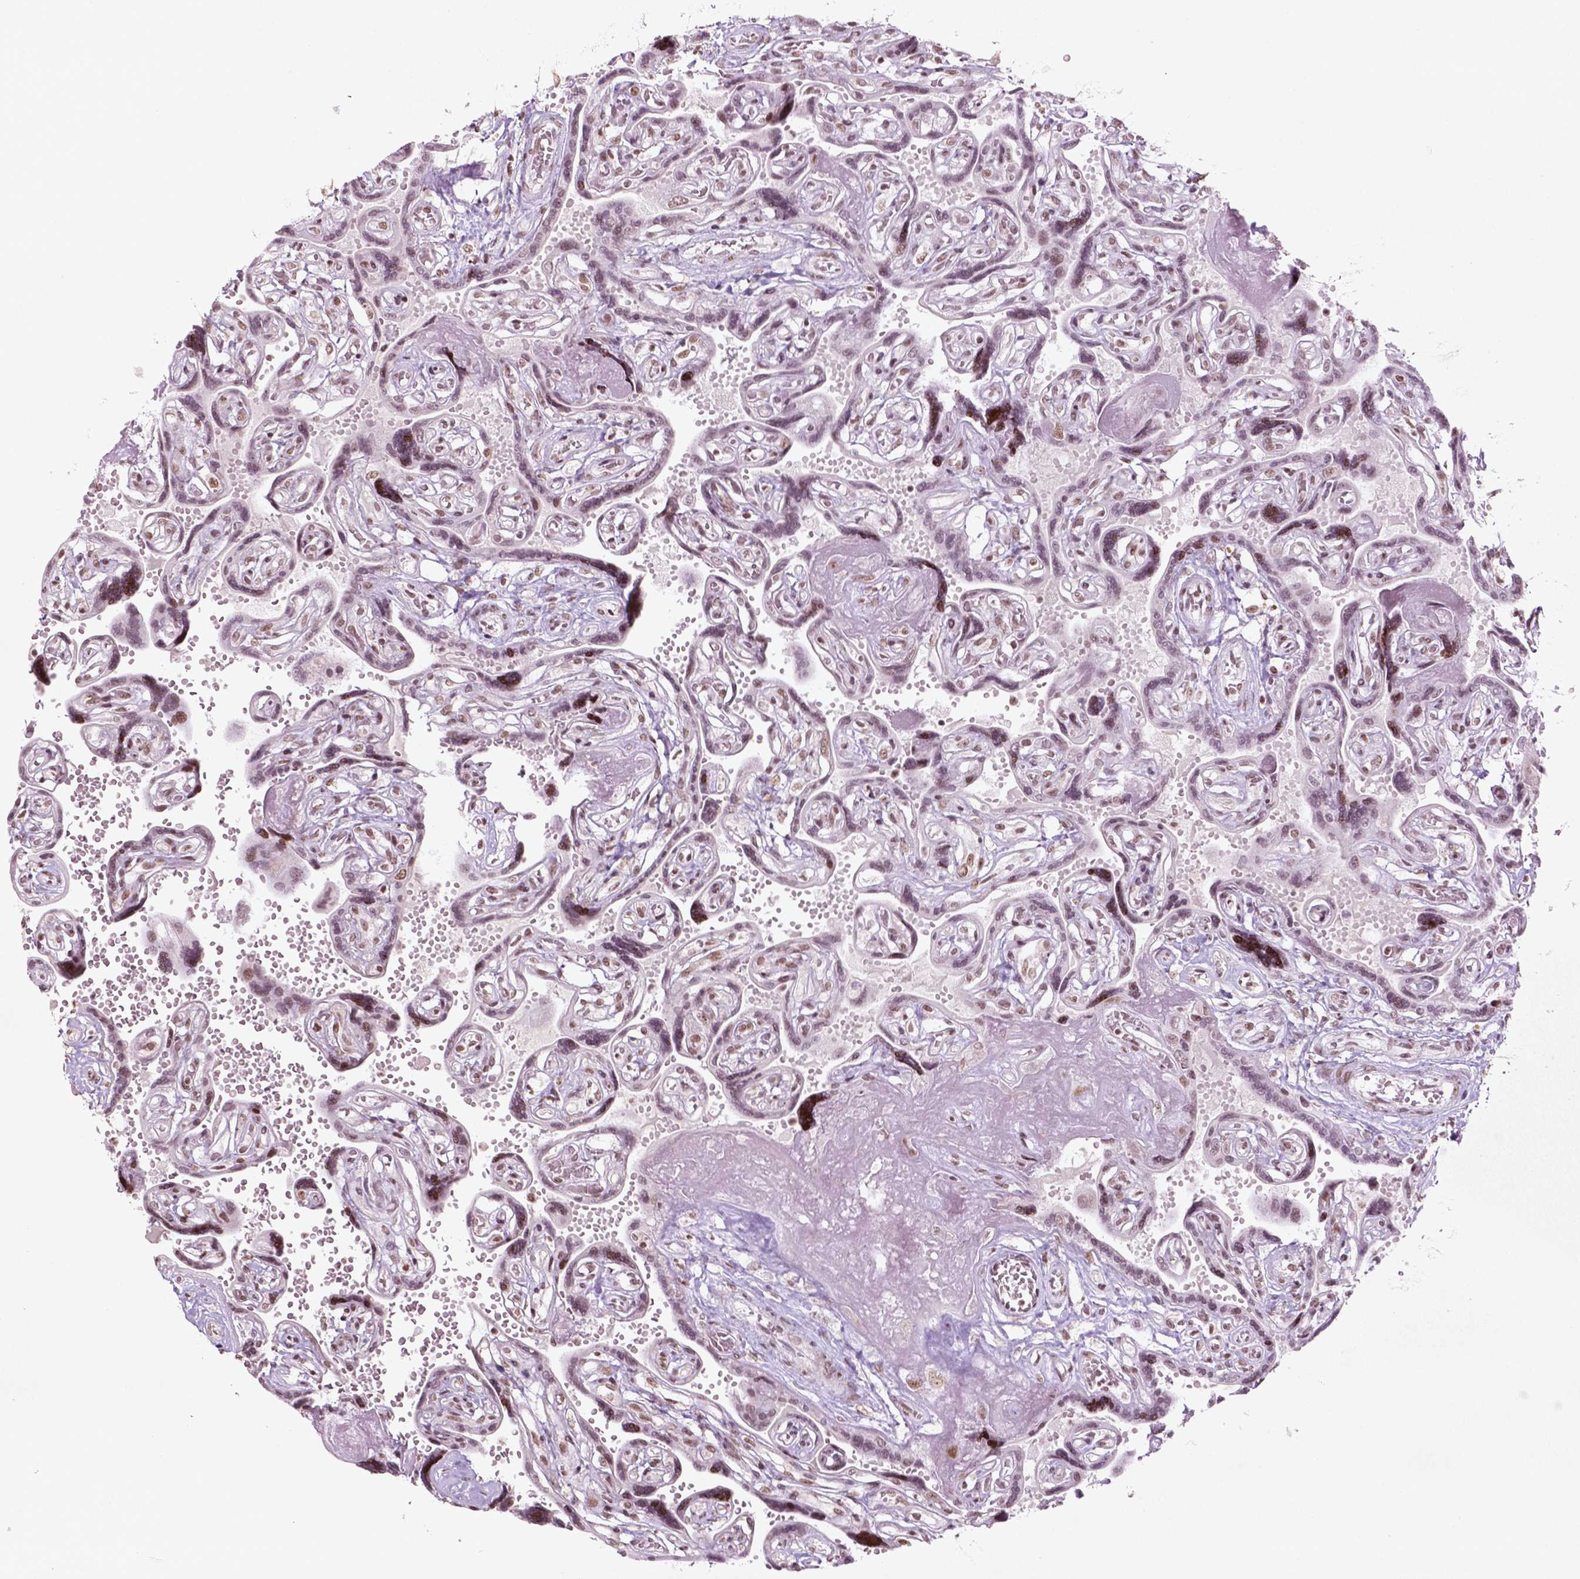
{"staining": {"intensity": "strong", "quantity": ">75%", "location": "nuclear"}, "tissue": "placenta", "cell_type": "Decidual cells", "image_type": "normal", "snomed": [{"axis": "morphology", "description": "Normal tissue, NOS"}, {"axis": "topography", "description": "Placenta"}], "caption": "Protein staining of unremarkable placenta demonstrates strong nuclear positivity in approximately >75% of decidual cells.", "gene": "HMG20B", "patient": {"sex": "female", "age": 32}}